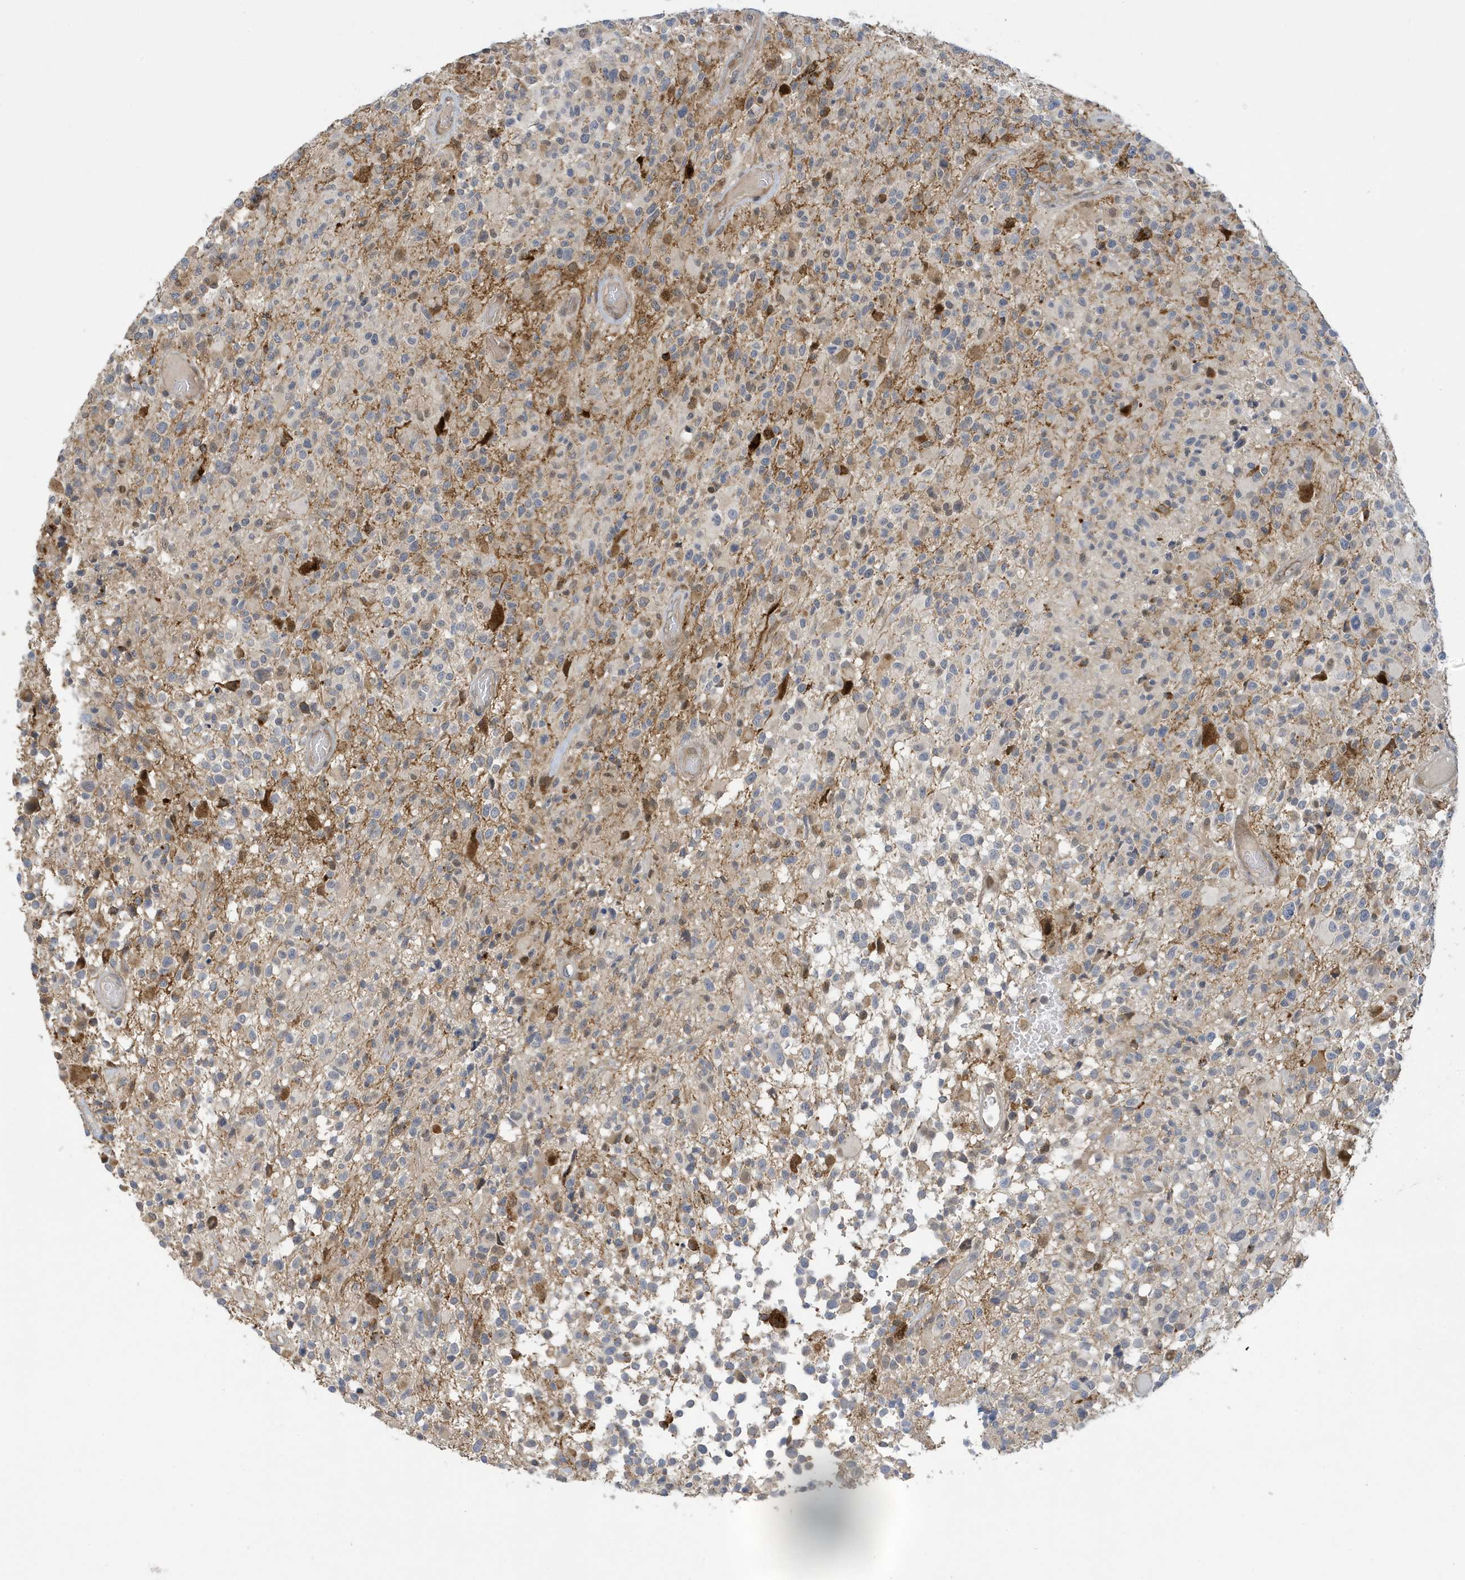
{"staining": {"intensity": "negative", "quantity": "none", "location": "none"}, "tissue": "glioma", "cell_type": "Tumor cells", "image_type": "cancer", "snomed": [{"axis": "morphology", "description": "Glioma, malignant, High grade"}, {"axis": "morphology", "description": "Glioblastoma, NOS"}, {"axis": "topography", "description": "Brain"}], "caption": "Immunohistochemical staining of malignant high-grade glioma demonstrates no significant staining in tumor cells.", "gene": "NCOA7", "patient": {"sex": "male", "age": 60}}